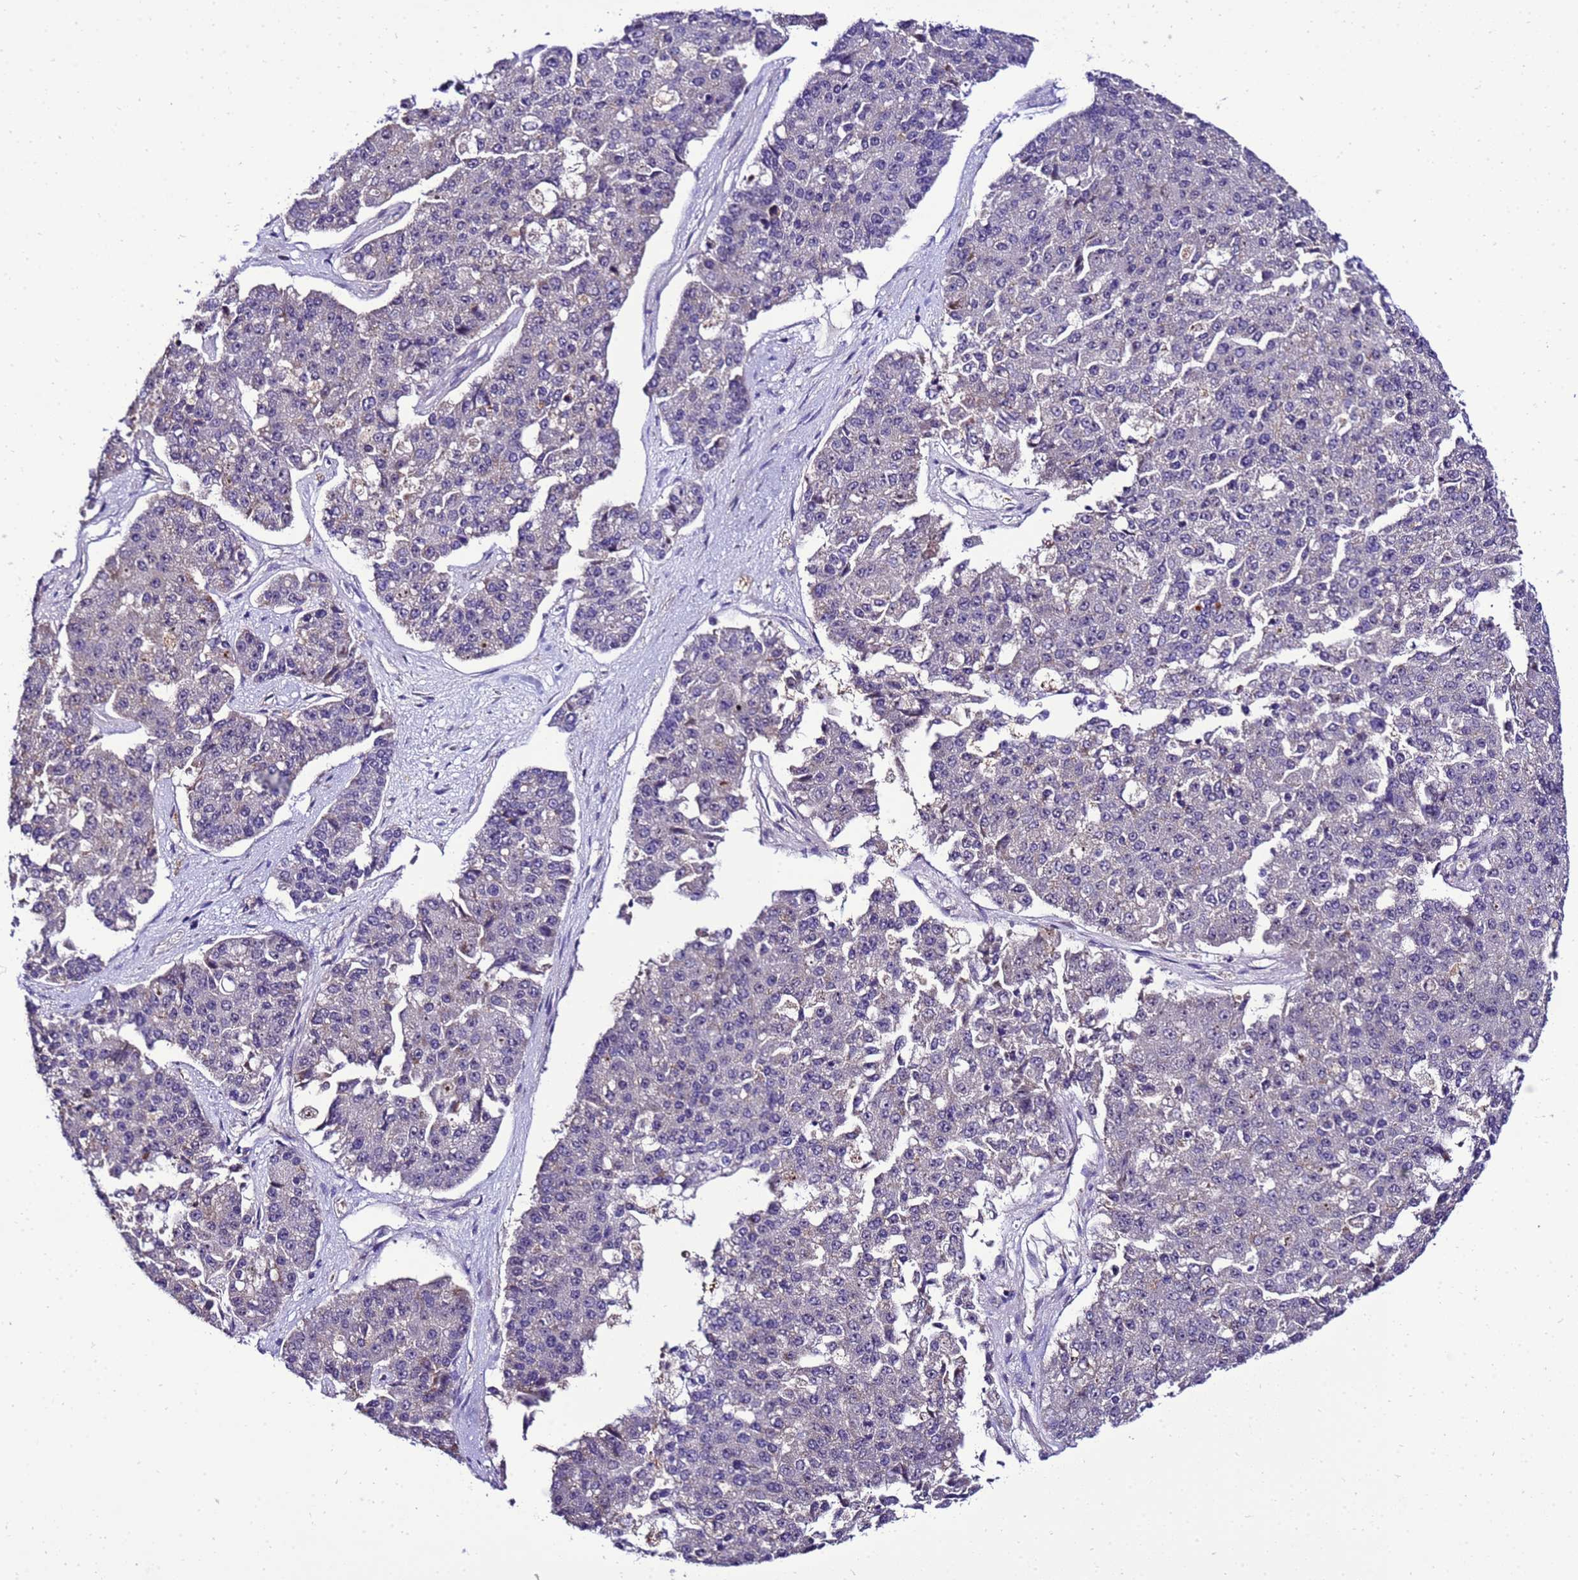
{"staining": {"intensity": "negative", "quantity": "none", "location": "none"}, "tissue": "pancreatic cancer", "cell_type": "Tumor cells", "image_type": "cancer", "snomed": [{"axis": "morphology", "description": "Adenocarcinoma, NOS"}, {"axis": "topography", "description": "Pancreas"}], "caption": "IHC histopathology image of pancreatic cancer (adenocarcinoma) stained for a protein (brown), which reveals no positivity in tumor cells.", "gene": "C19orf47", "patient": {"sex": "male", "age": 50}}